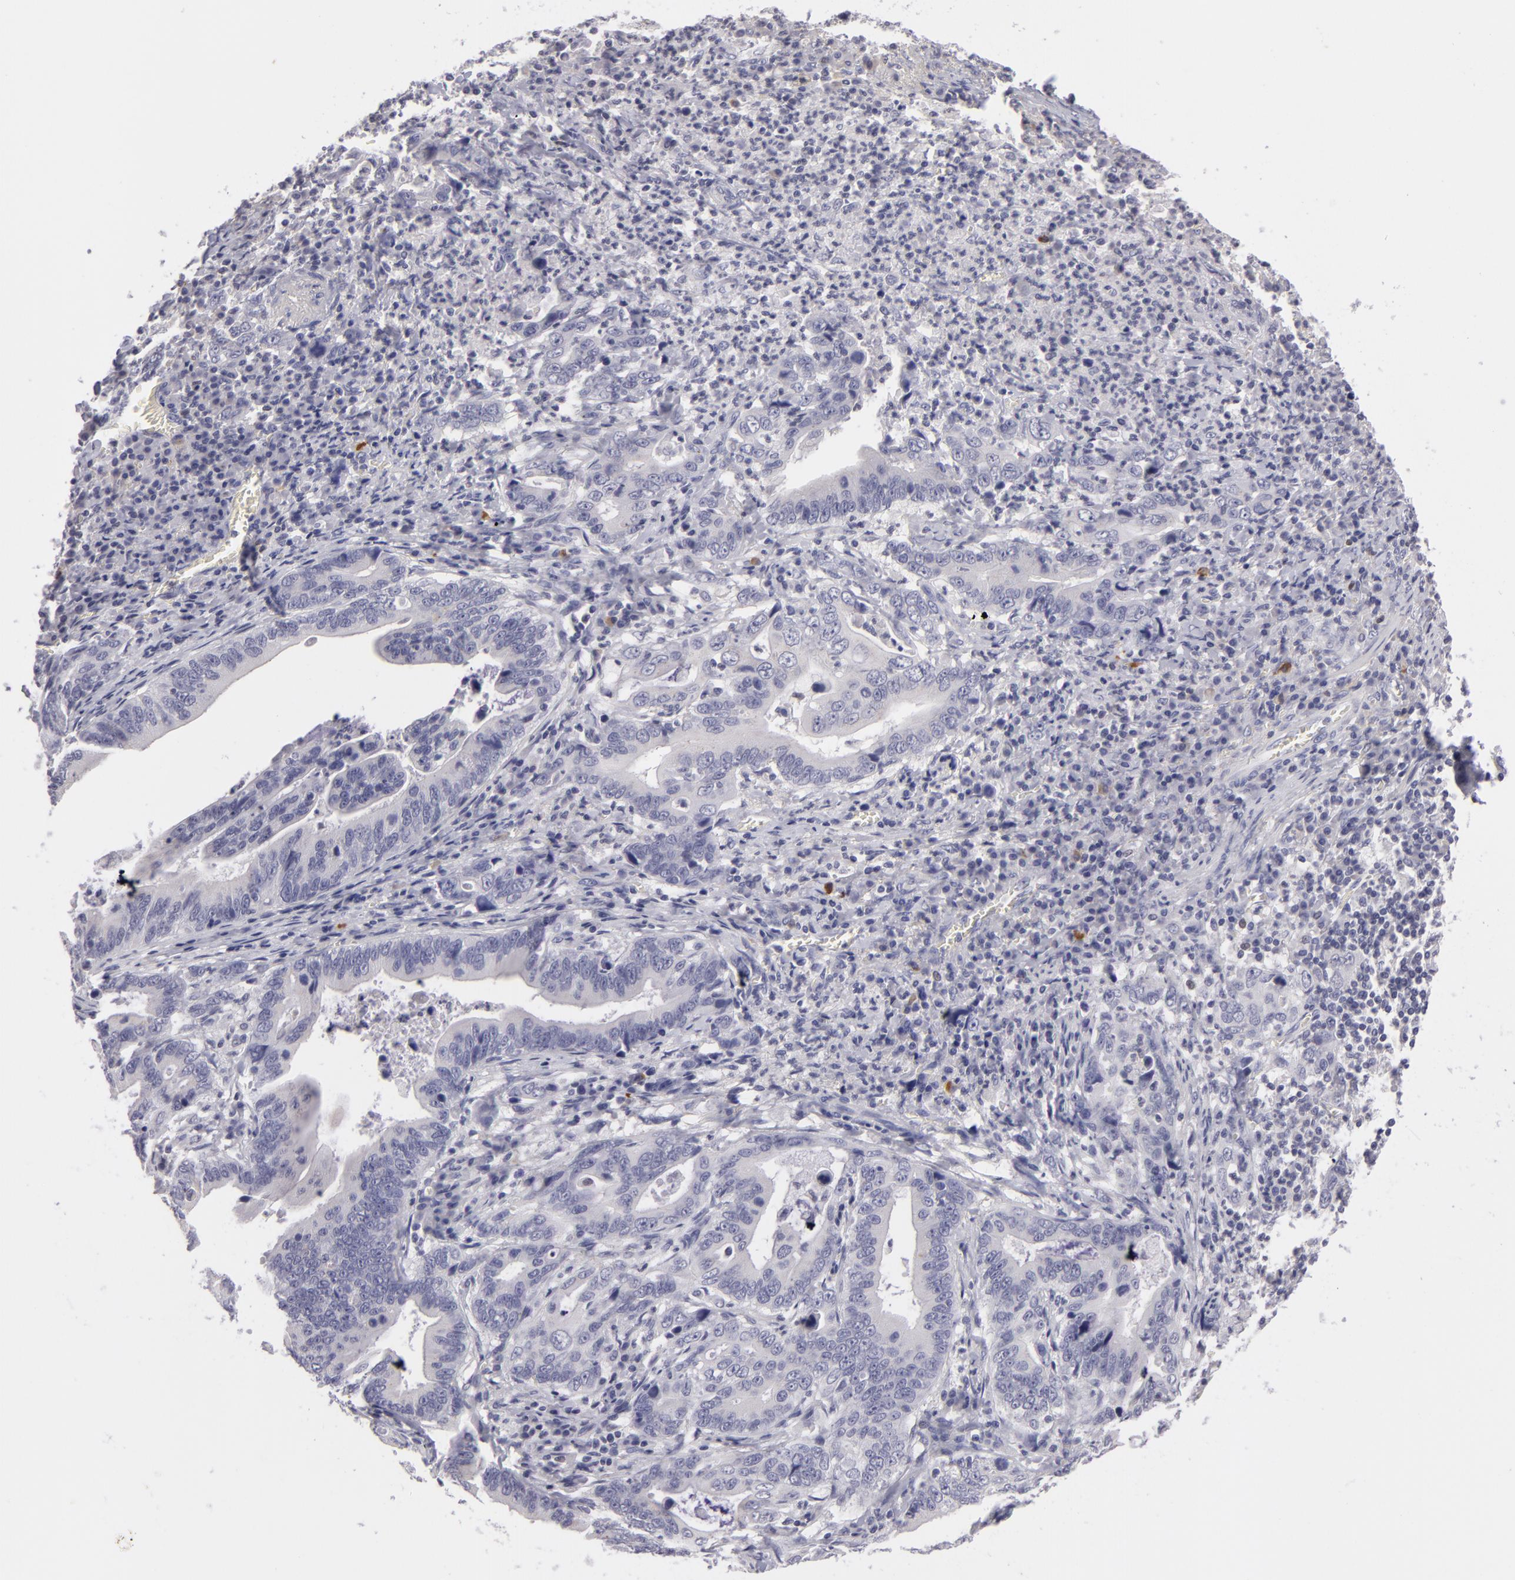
{"staining": {"intensity": "negative", "quantity": "none", "location": "none"}, "tissue": "stomach cancer", "cell_type": "Tumor cells", "image_type": "cancer", "snomed": [{"axis": "morphology", "description": "Adenocarcinoma, NOS"}, {"axis": "topography", "description": "Stomach, upper"}], "caption": "Human adenocarcinoma (stomach) stained for a protein using IHC reveals no staining in tumor cells.", "gene": "NLGN4X", "patient": {"sex": "male", "age": 63}}